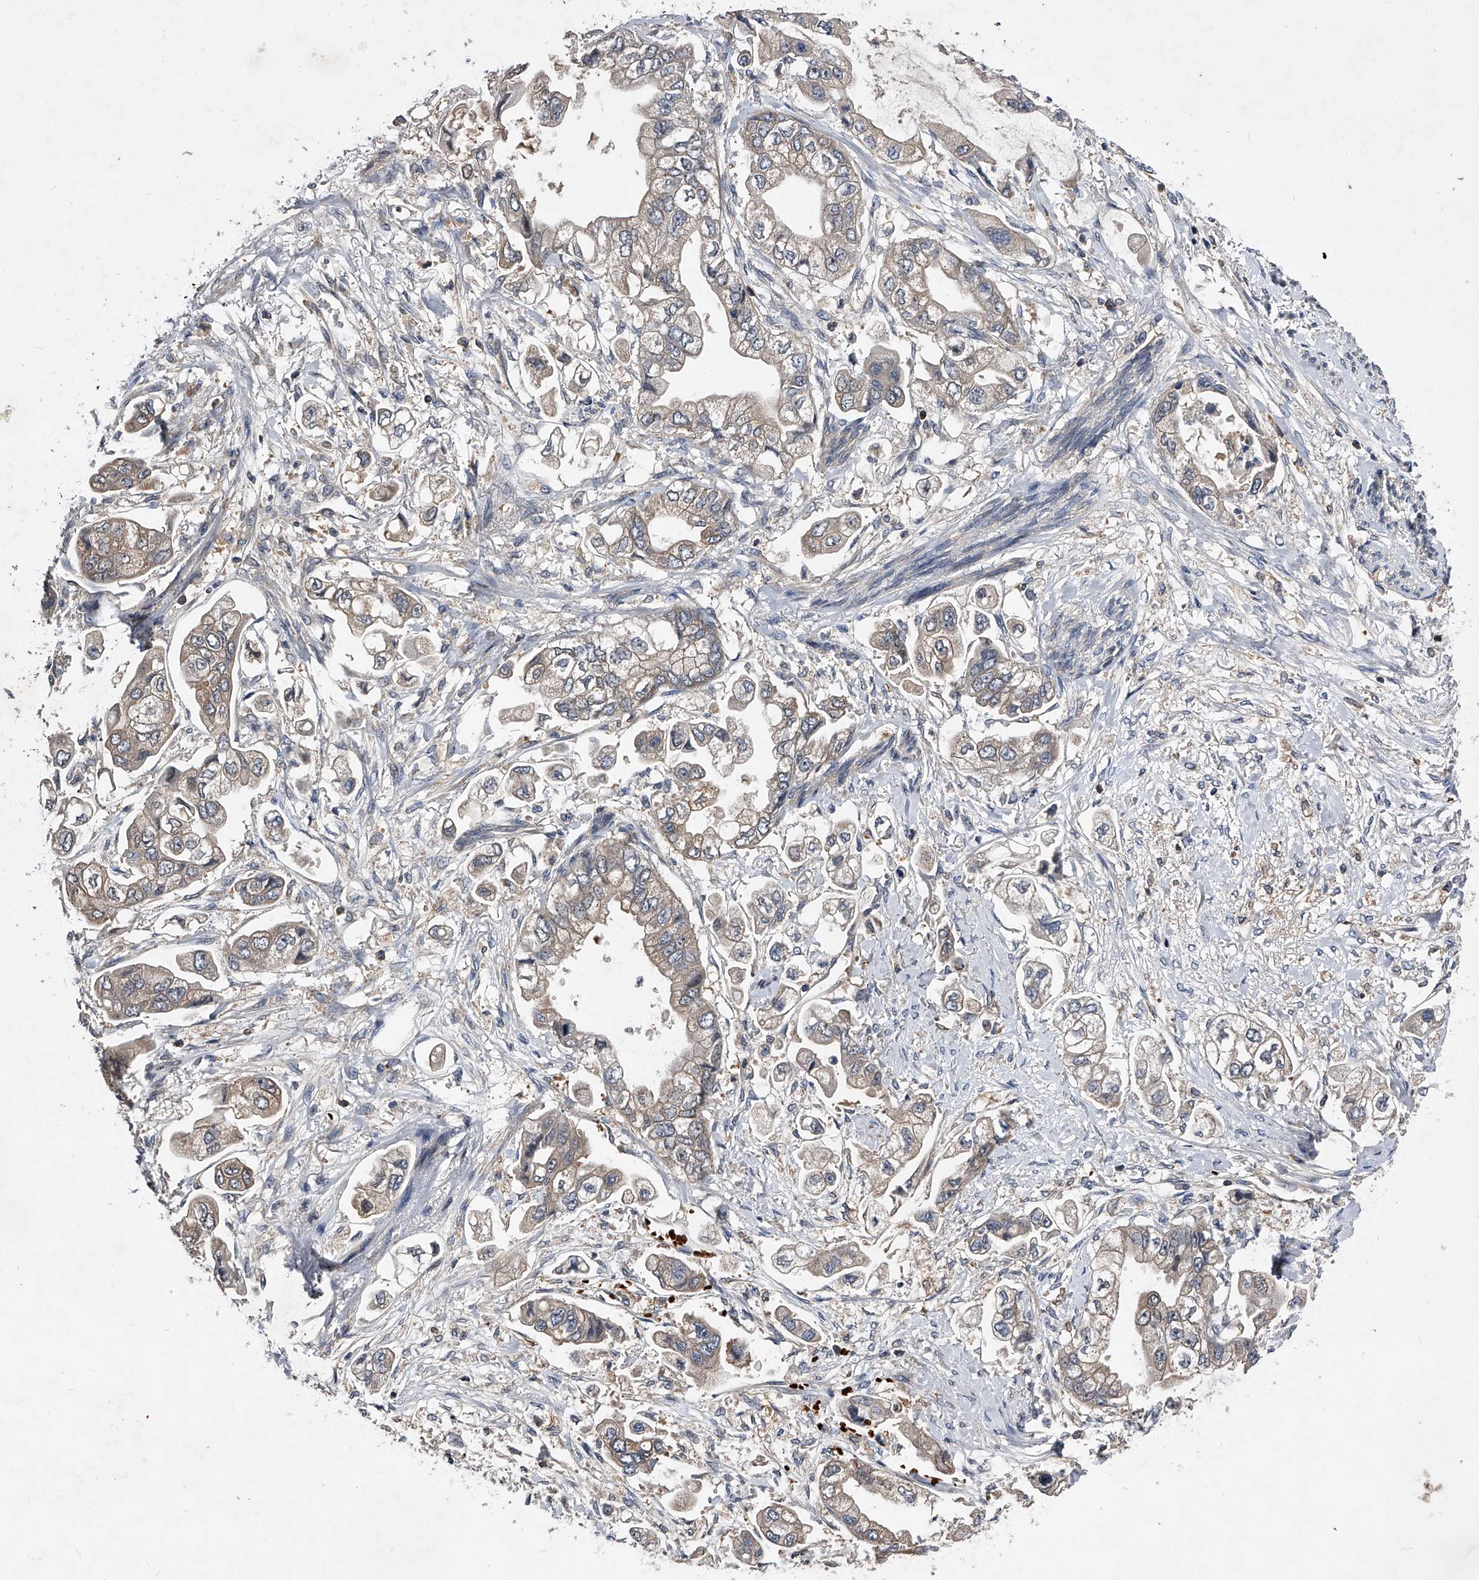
{"staining": {"intensity": "weak", "quantity": "<25%", "location": "cytoplasmic/membranous"}, "tissue": "stomach cancer", "cell_type": "Tumor cells", "image_type": "cancer", "snomed": [{"axis": "morphology", "description": "Adenocarcinoma, NOS"}, {"axis": "topography", "description": "Stomach"}], "caption": "The photomicrograph reveals no staining of tumor cells in stomach adenocarcinoma. (Brightfield microscopy of DAB (3,3'-diaminobenzidine) immunohistochemistry (IHC) at high magnification).", "gene": "ZNF30", "patient": {"sex": "male", "age": 62}}